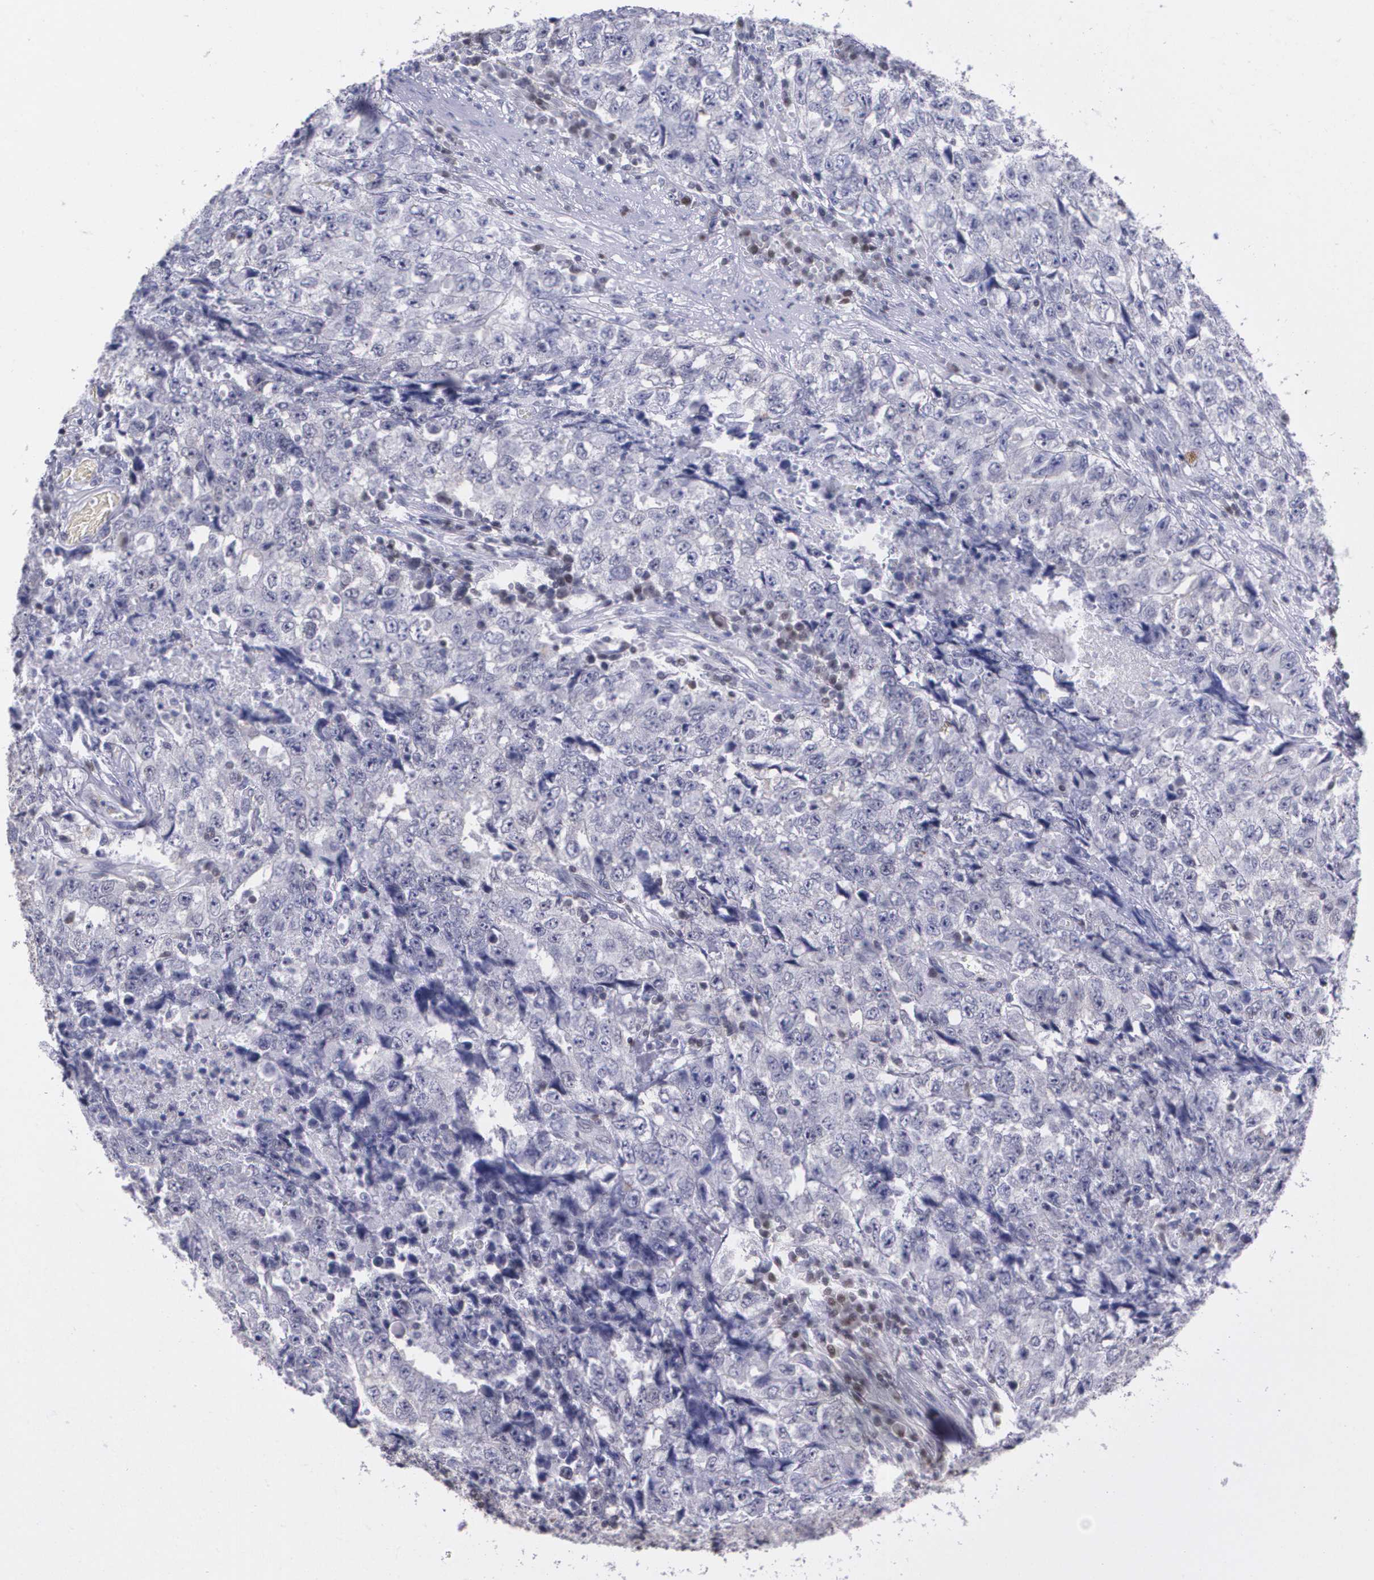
{"staining": {"intensity": "negative", "quantity": "none", "location": "none"}, "tissue": "testis cancer", "cell_type": "Tumor cells", "image_type": "cancer", "snomed": [{"axis": "morphology", "description": "Necrosis, NOS"}, {"axis": "morphology", "description": "Carcinoma, Embryonal, NOS"}, {"axis": "topography", "description": "Testis"}], "caption": "Tumor cells show no significant staining in testis embryonal carcinoma.", "gene": "MGMT", "patient": {"sex": "male", "age": 19}}